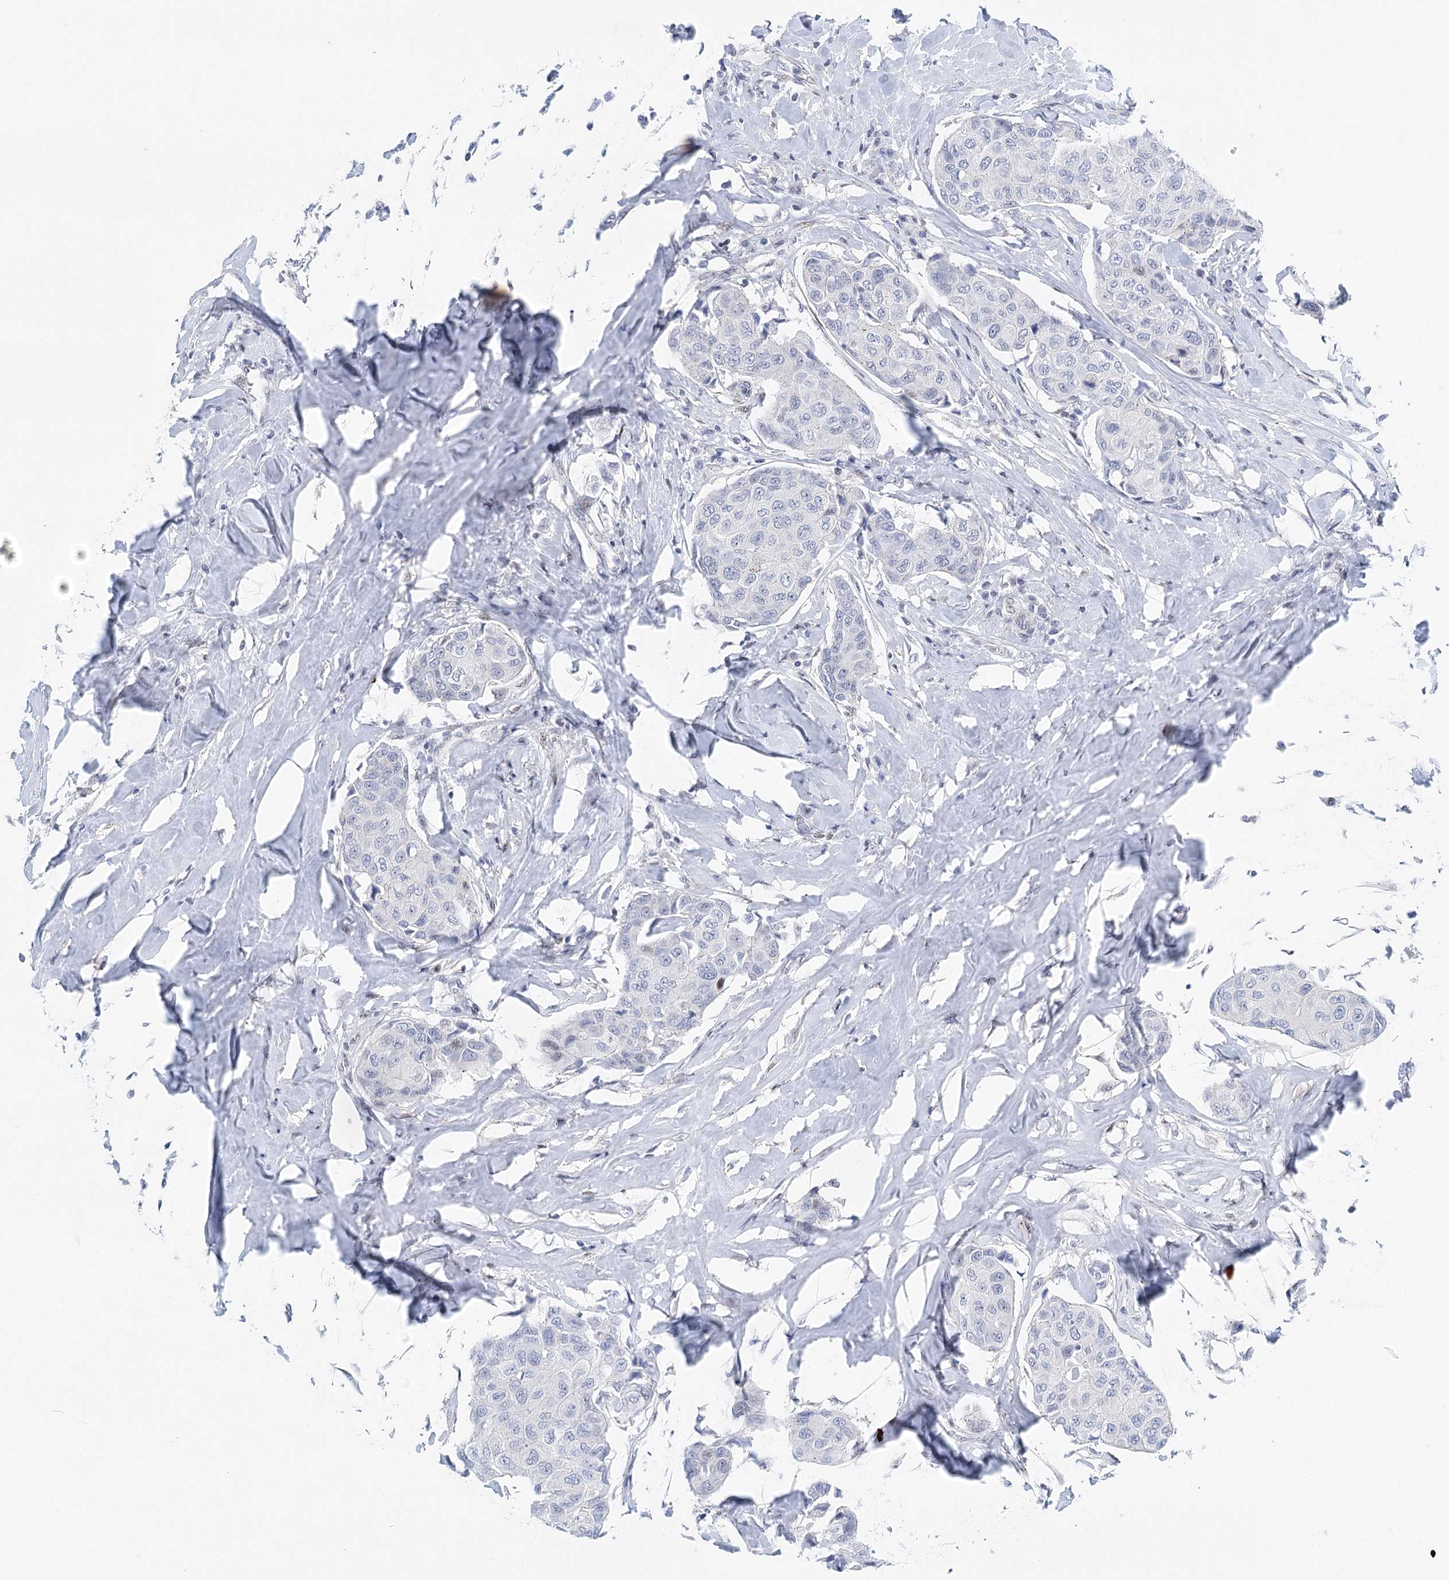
{"staining": {"intensity": "negative", "quantity": "none", "location": "none"}, "tissue": "breast cancer", "cell_type": "Tumor cells", "image_type": "cancer", "snomed": [{"axis": "morphology", "description": "Duct carcinoma"}, {"axis": "topography", "description": "Breast"}], "caption": "Immunohistochemistry of human breast invasive ductal carcinoma reveals no expression in tumor cells.", "gene": "CAMTA1", "patient": {"sex": "female", "age": 80}}